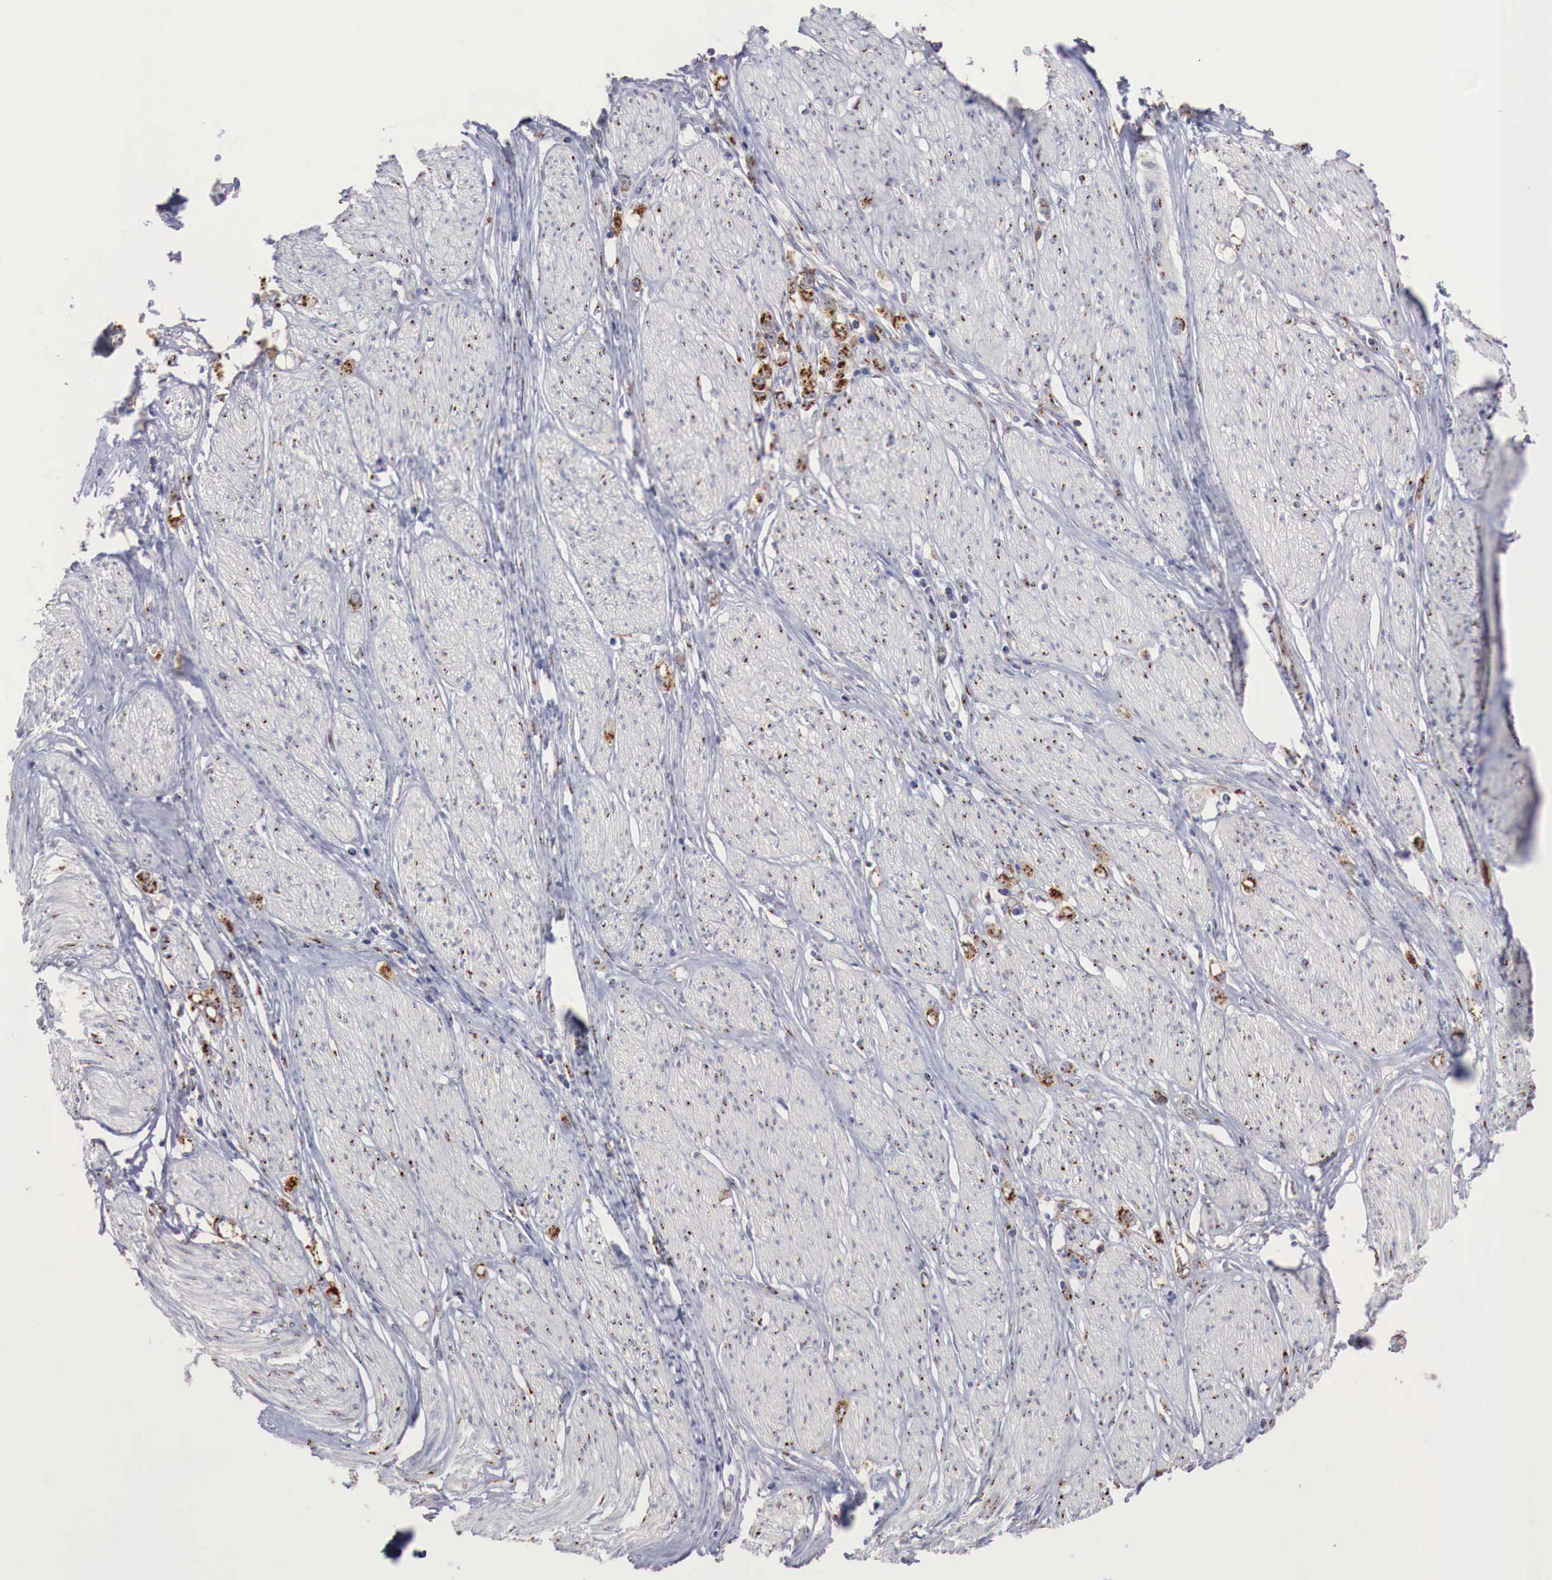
{"staining": {"intensity": "moderate", "quantity": ">75%", "location": "cytoplasmic/membranous"}, "tissue": "stomach cancer", "cell_type": "Tumor cells", "image_type": "cancer", "snomed": [{"axis": "morphology", "description": "Adenocarcinoma, NOS"}, {"axis": "topography", "description": "Stomach"}], "caption": "IHC micrograph of stomach adenocarcinoma stained for a protein (brown), which exhibits medium levels of moderate cytoplasmic/membranous expression in about >75% of tumor cells.", "gene": "SYAP1", "patient": {"sex": "male", "age": 72}}